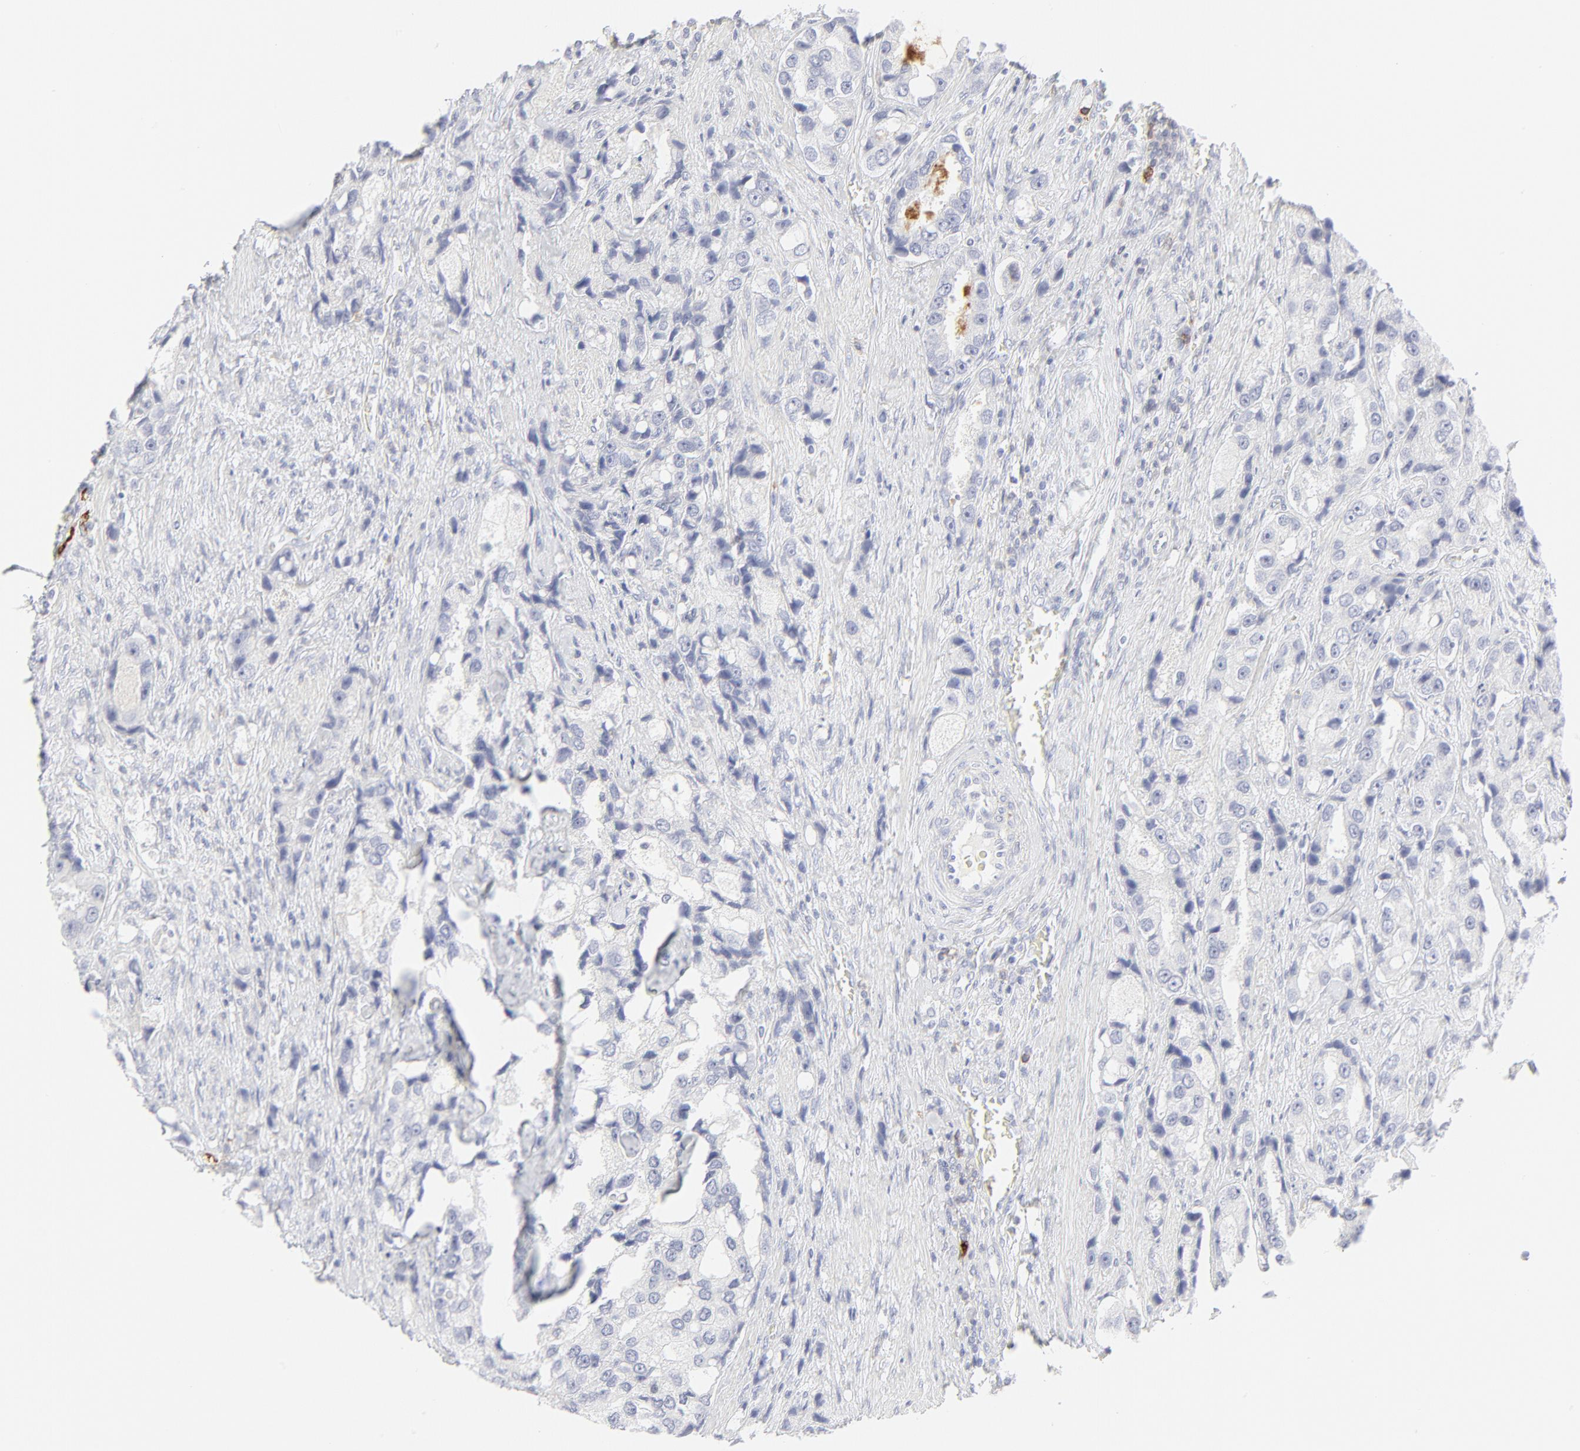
{"staining": {"intensity": "negative", "quantity": "none", "location": "none"}, "tissue": "prostate cancer", "cell_type": "Tumor cells", "image_type": "cancer", "snomed": [{"axis": "morphology", "description": "Adenocarcinoma, High grade"}, {"axis": "topography", "description": "Prostate"}], "caption": "The photomicrograph reveals no significant staining in tumor cells of prostate cancer.", "gene": "CCR7", "patient": {"sex": "male", "age": 63}}